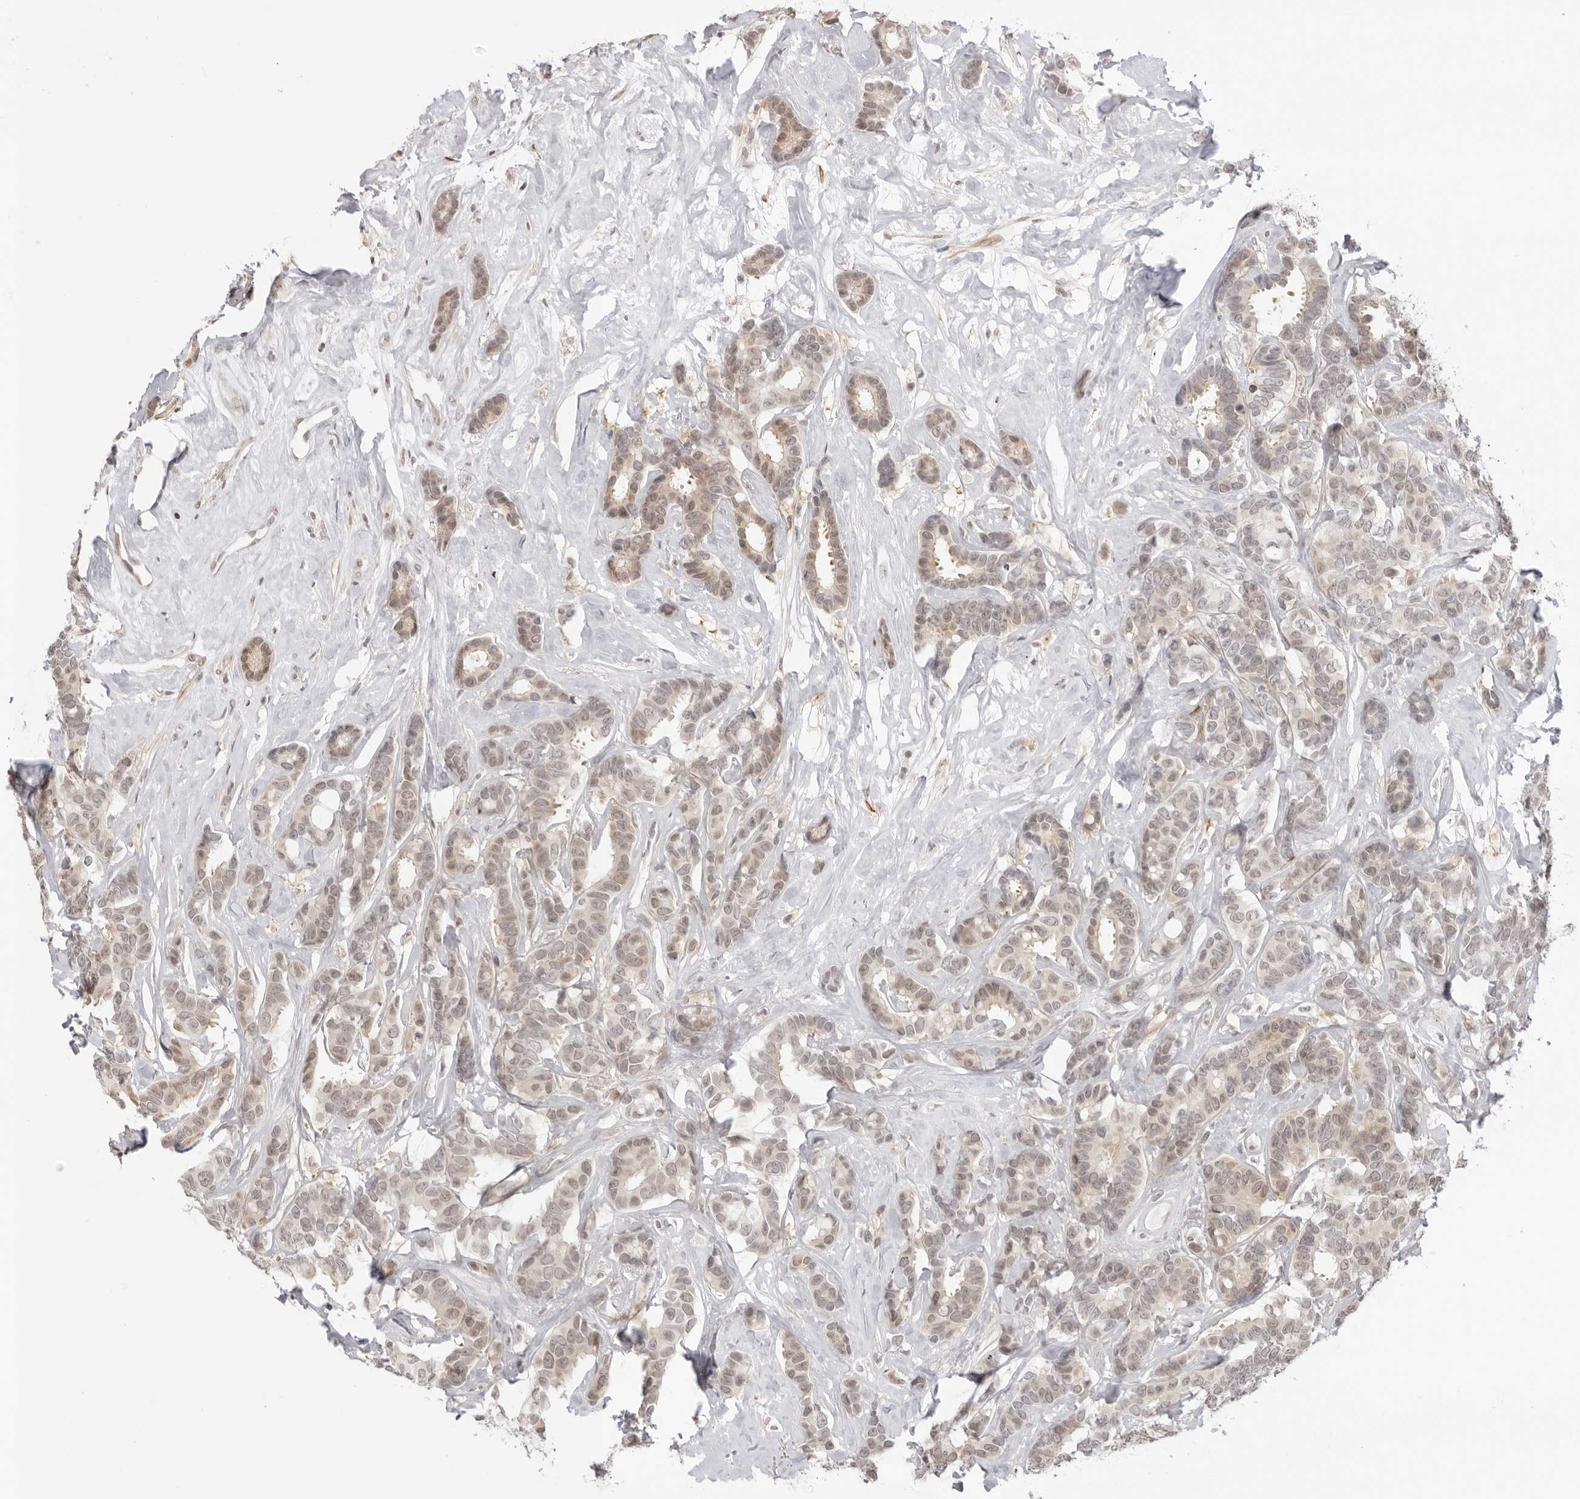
{"staining": {"intensity": "weak", "quantity": "<25%", "location": "cytoplasmic/membranous,nuclear"}, "tissue": "breast cancer", "cell_type": "Tumor cells", "image_type": "cancer", "snomed": [{"axis": "morphology", "description": "Duct carcinoma"}, {"axis": "topography", "description": "Breast"}], "caption": "Immunohistochemical staining of breast cancer (infiltrating ductal carcinoma) shows no significant expression in tumor cells.", "gene": "RNF146", "patient": {"sex": "female", "age": 87}}